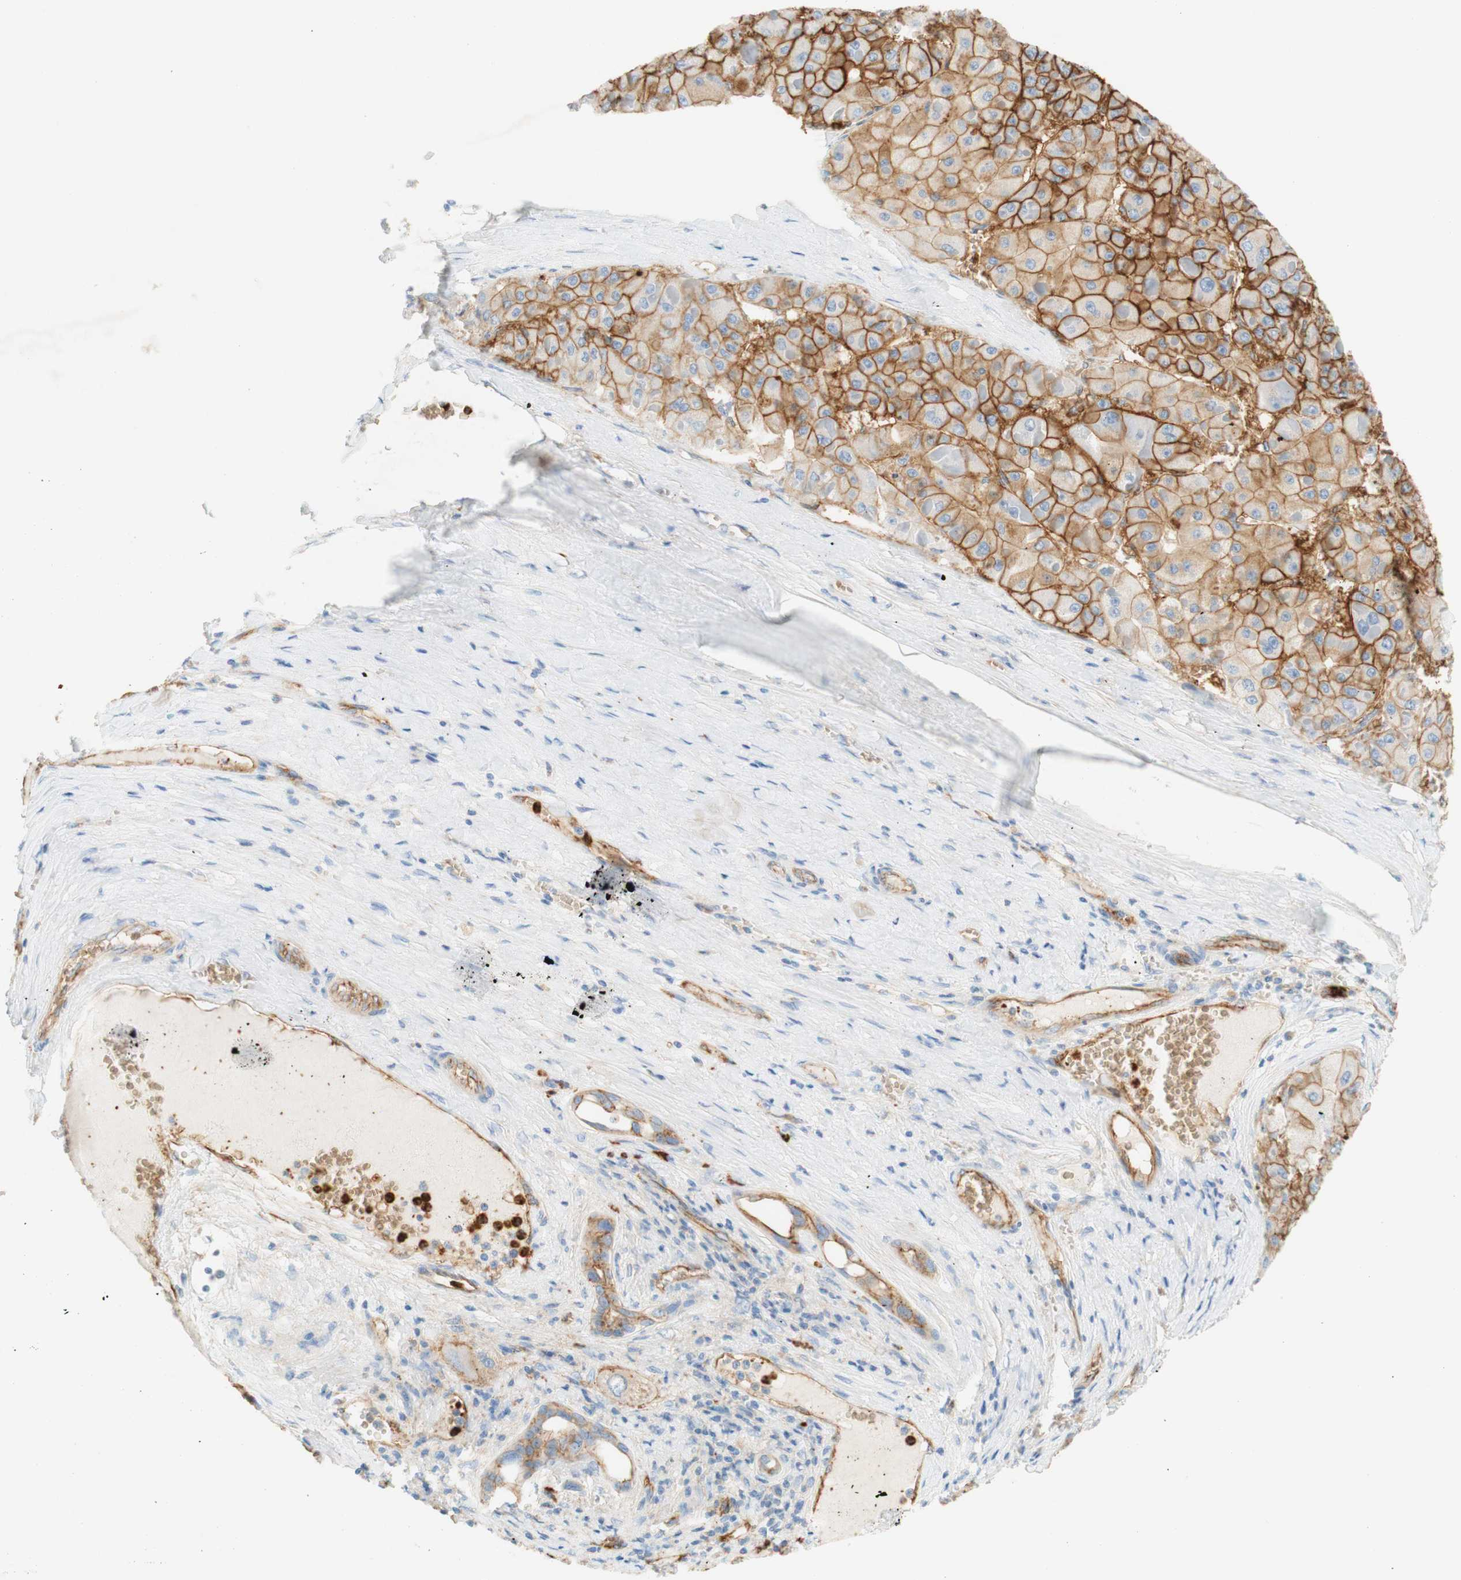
{"staining": {"intensity": "moderate", "quantity": ">75%", "location": "cytoplasmic/membranous"}, "tissue": "liver cancer", "cell_type": "Tumor cells", "image_type": "cancer", "snomed": [{"axis": "morphology", "description": "Carcinoma, Hepatocellular, NOS"}, {"axis": "topography", "description": "Liver"}], "caption": "Immunohistochemistry (IHC) of human liver cancer (hepatocellular carcinoma) demonstrates medium levels of moderate cytoplasmic/membranous positivity in approximately >75% of tumor cells.", "gene": "STOM", "patient": {"sex": "female", "age": 73}}